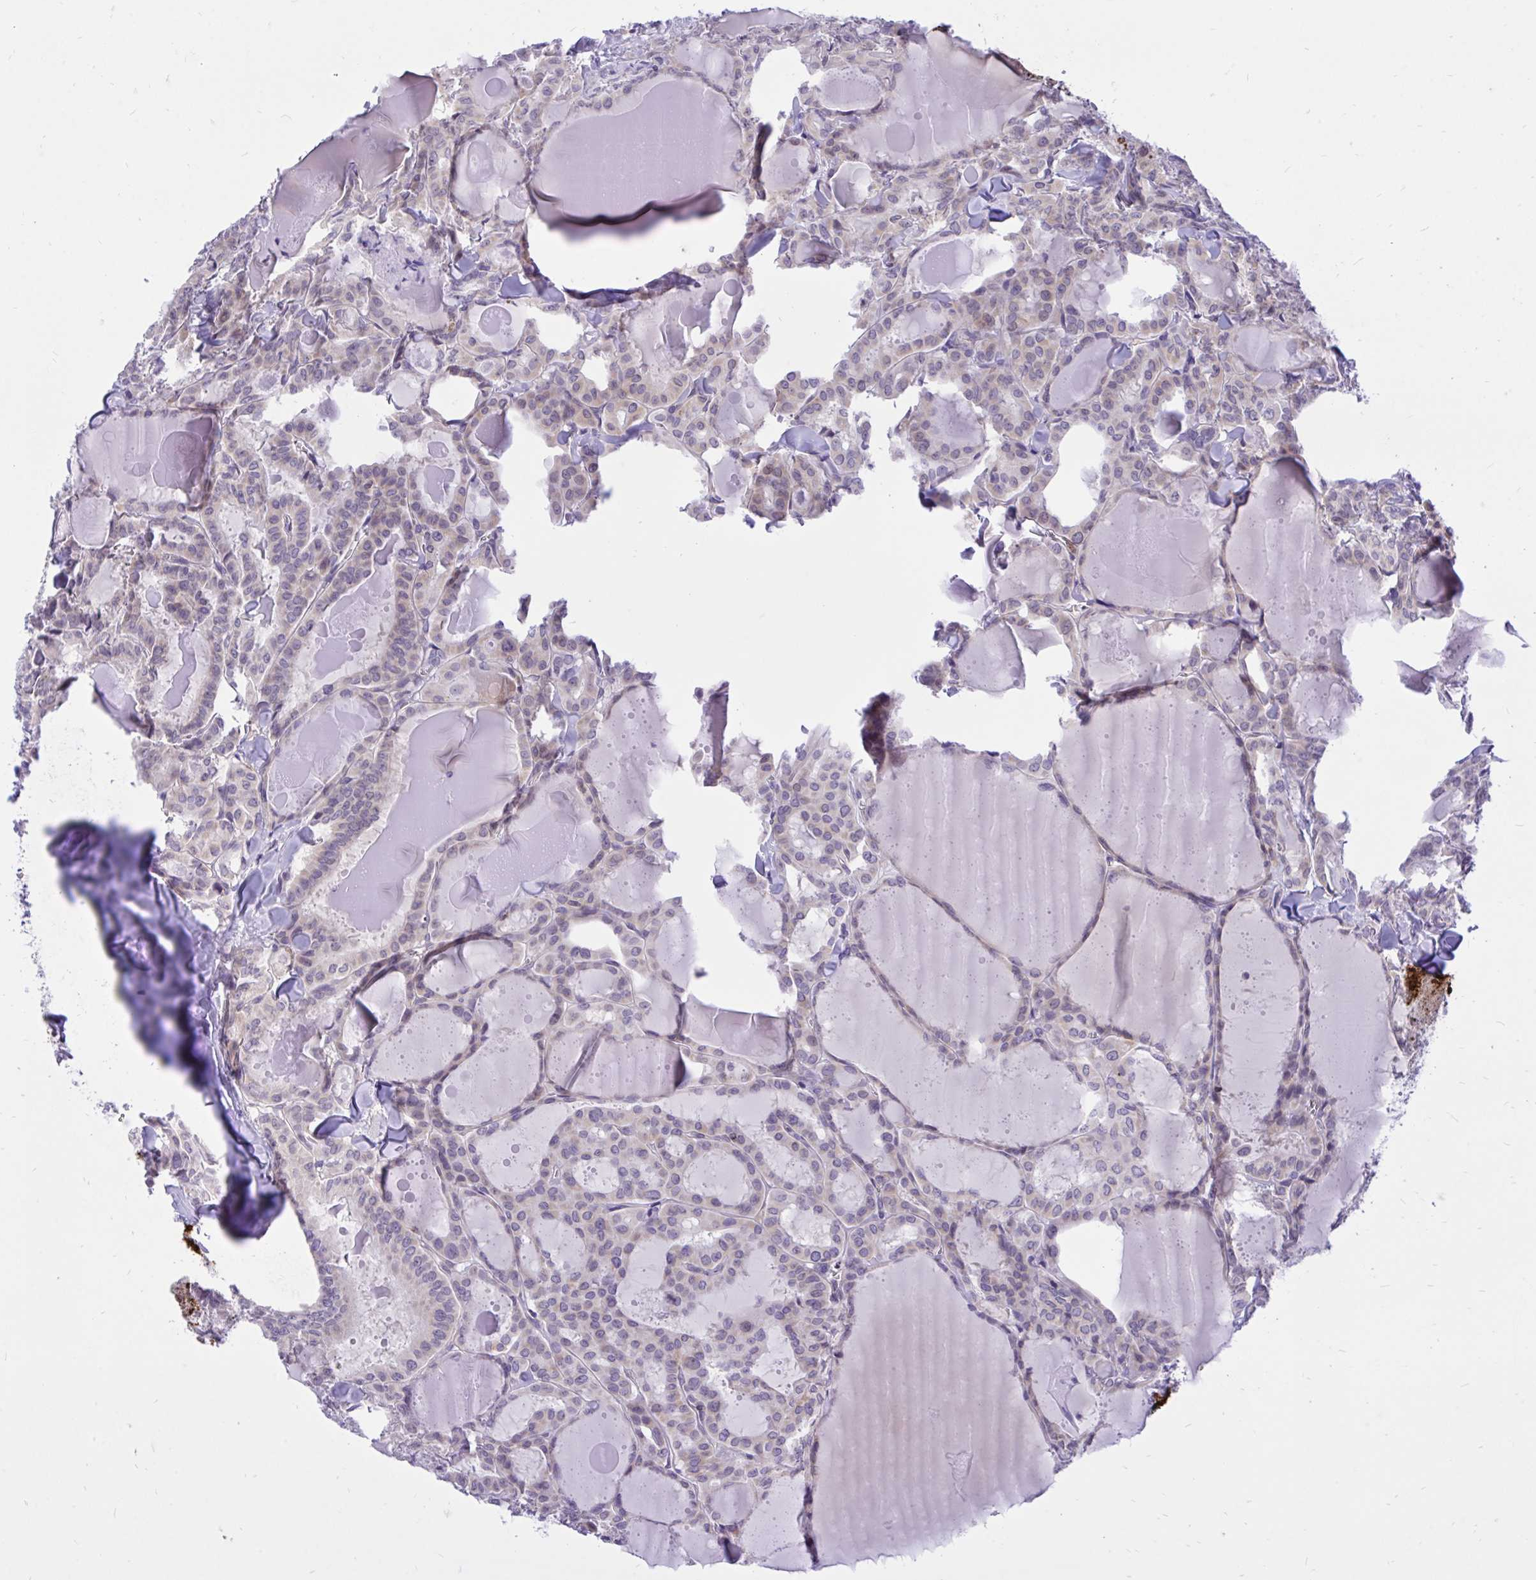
{"staining": {"intensity": "weak", "quantity": "<25%", "location": "cytoplasmic/membranous"}, "tissue": "thyroid cancer", "cell_type": "Tumor cells", "image_type": "cancer", "snomed": [{"axis": "morphology", "description": "Papillary adenocarcinoma, NOS"}, {"axis": "topography", "description": "Thyroid gland"}], "caption": "Histopathology image shows no significant protein positivity in tumor cells of papillary adenocarcinoma (thyroid).", "gene": "CXCL8", "patient": {"sex": "male", "age": 87}}